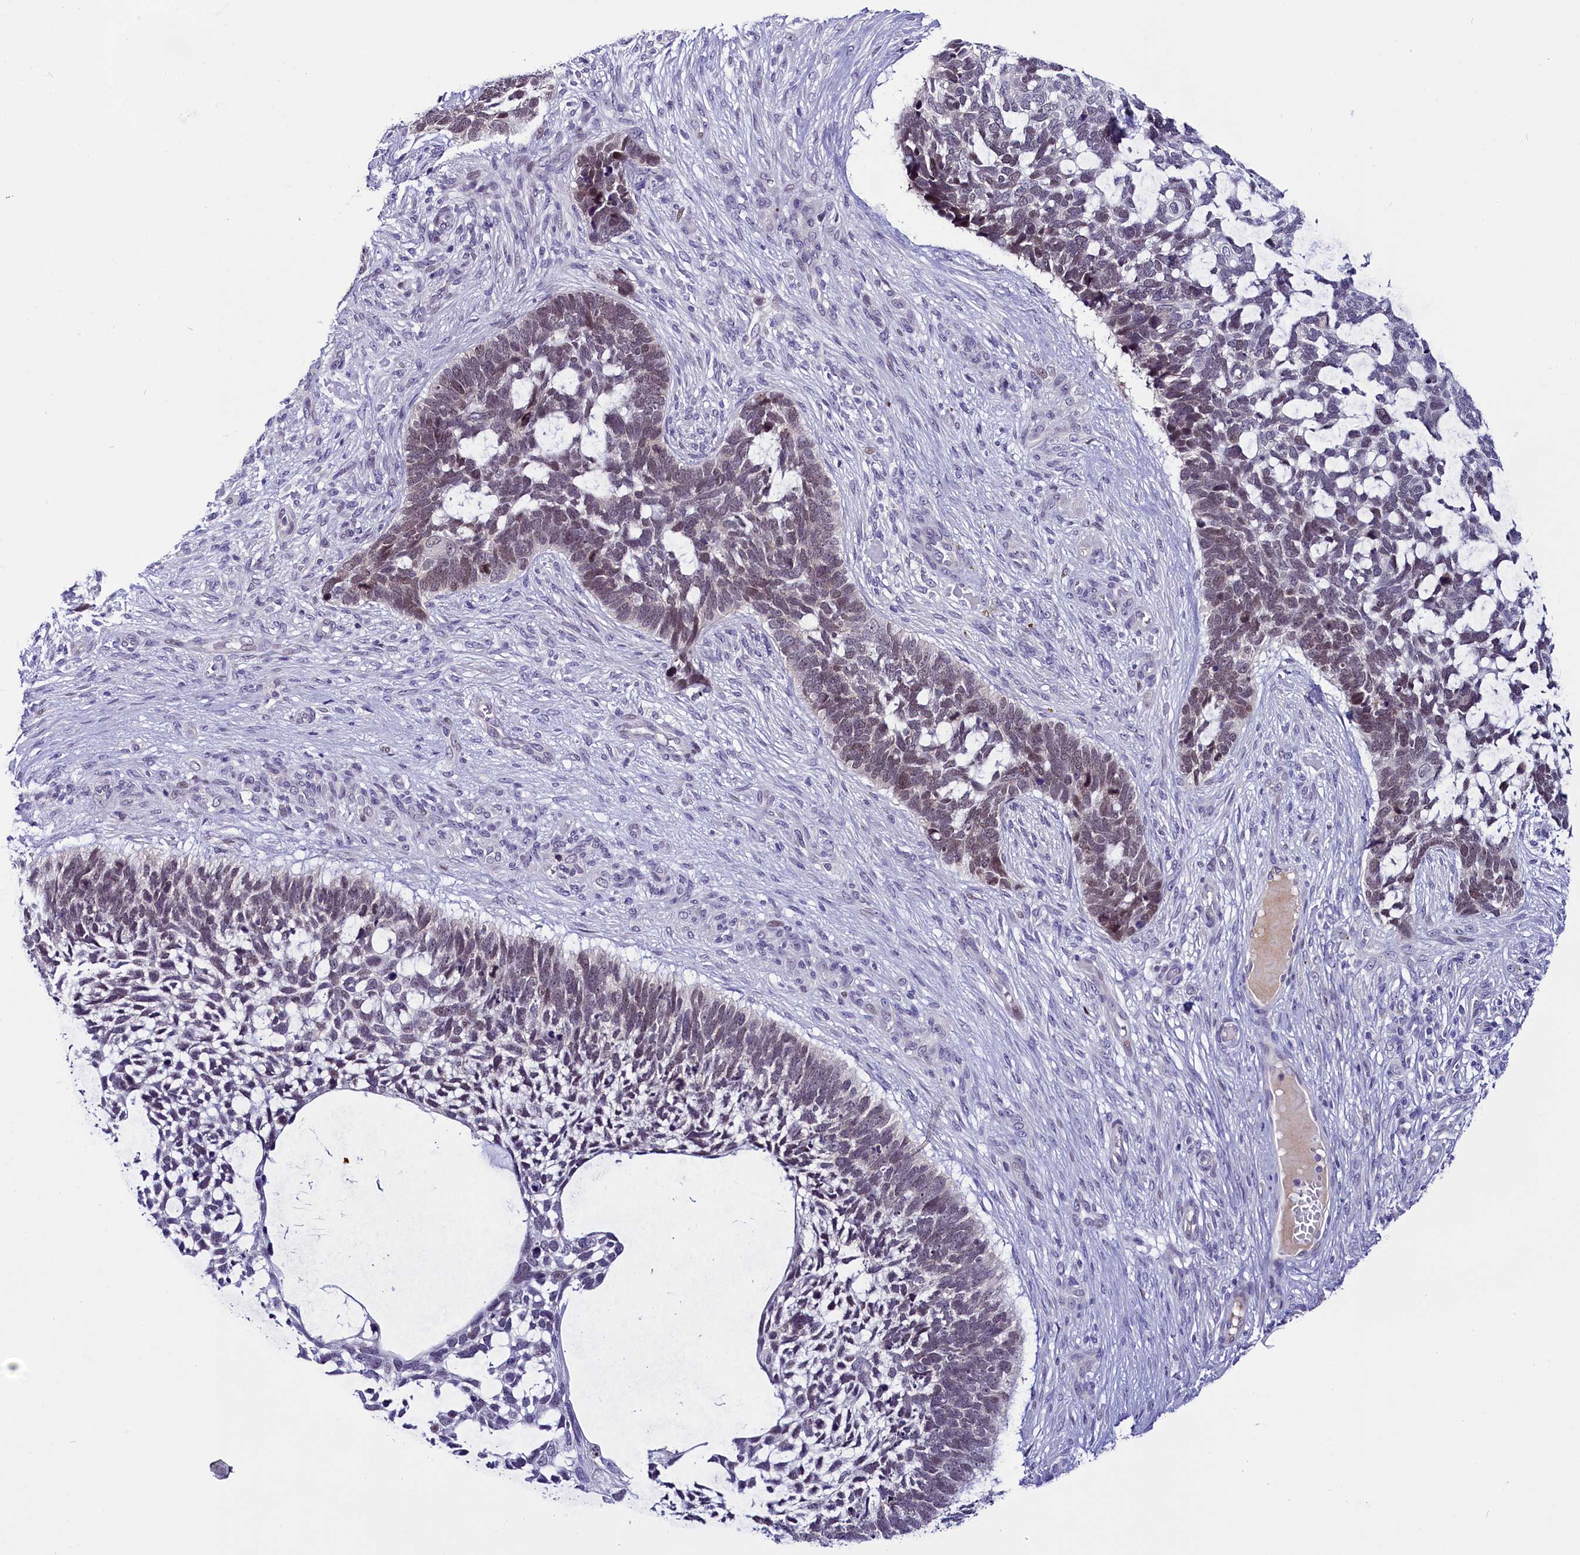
{"staining": {"intensity": "negative", "quantity": "none", "location": "none"}, "tissue": "skin cancer", "cell_type": "Tumor cells", "image_type": "cancer", "snomed": [{"axis": "morphology", "description": "Basal cell carcinoma"}, {"axis": "topography", "description": "Skin"}], "caption": "An image of basal cell carcinoma (skin) stained for a protein demonstrates no brown staining in tumor cells.", "gene": "CCDC106", "patient": {"sex": "male", "age": 88}}